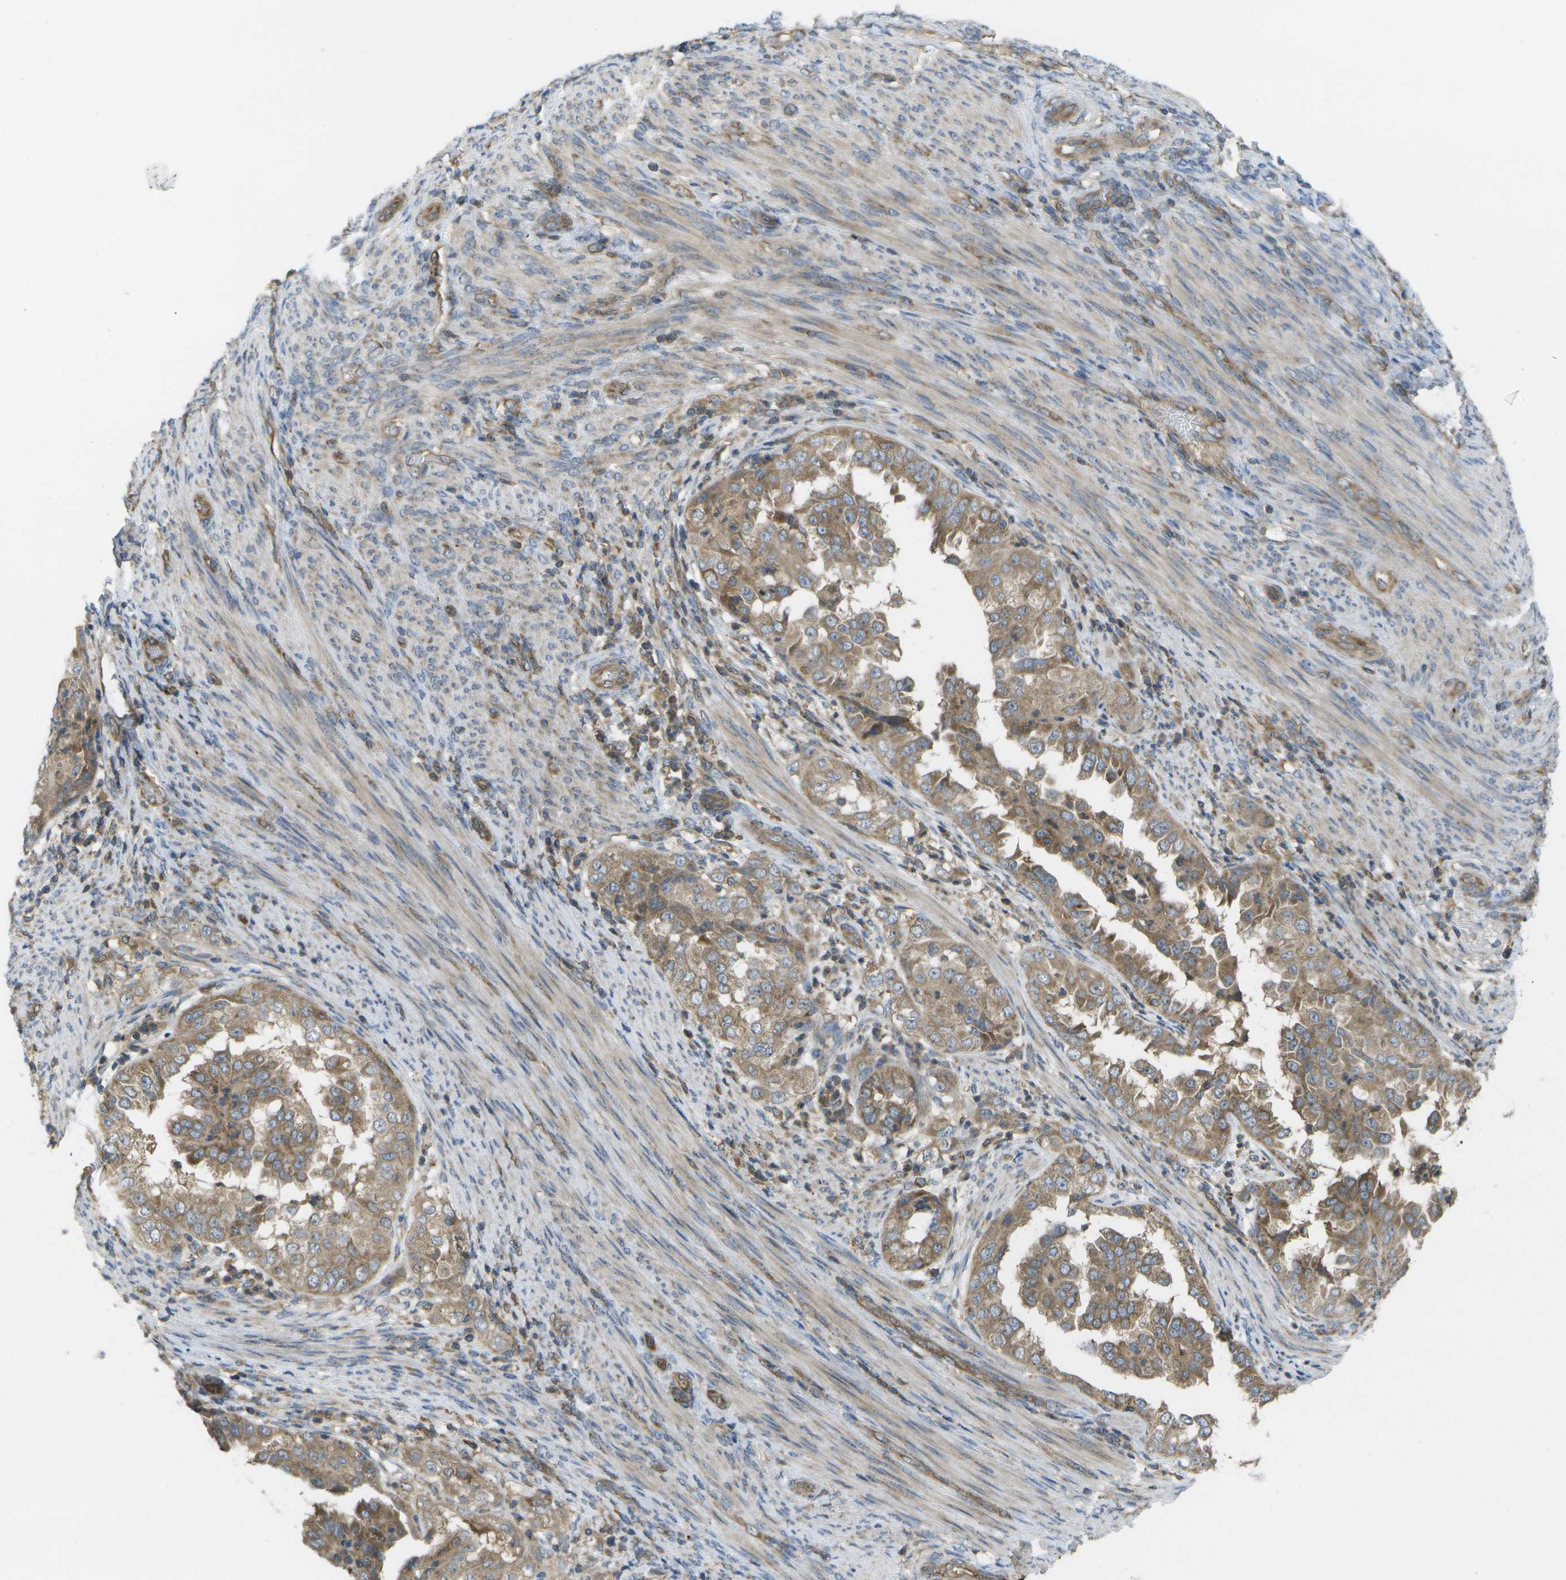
{"staining": {"intensity": "moderate", "quantity": ">75%", "location": "cytoplasmic/membranous"}, "tissue": "endometrial cancer", "cell_type": "Tumor cells", "image_type": "cancer", "snomed": [{"axis": "morphology", "description": "Adenocarcinoma, NOS"}, {"axis": "topography", "description": "Endometrium"}], "caption": "Endometrial cancer was stained to show a protein in brown. There is medium levels of moderate cytoplasmic/membranous expression in about >75% of tumor cells.", "gene": "DPM3", "patient": {"sex": "female", "age": 85}}